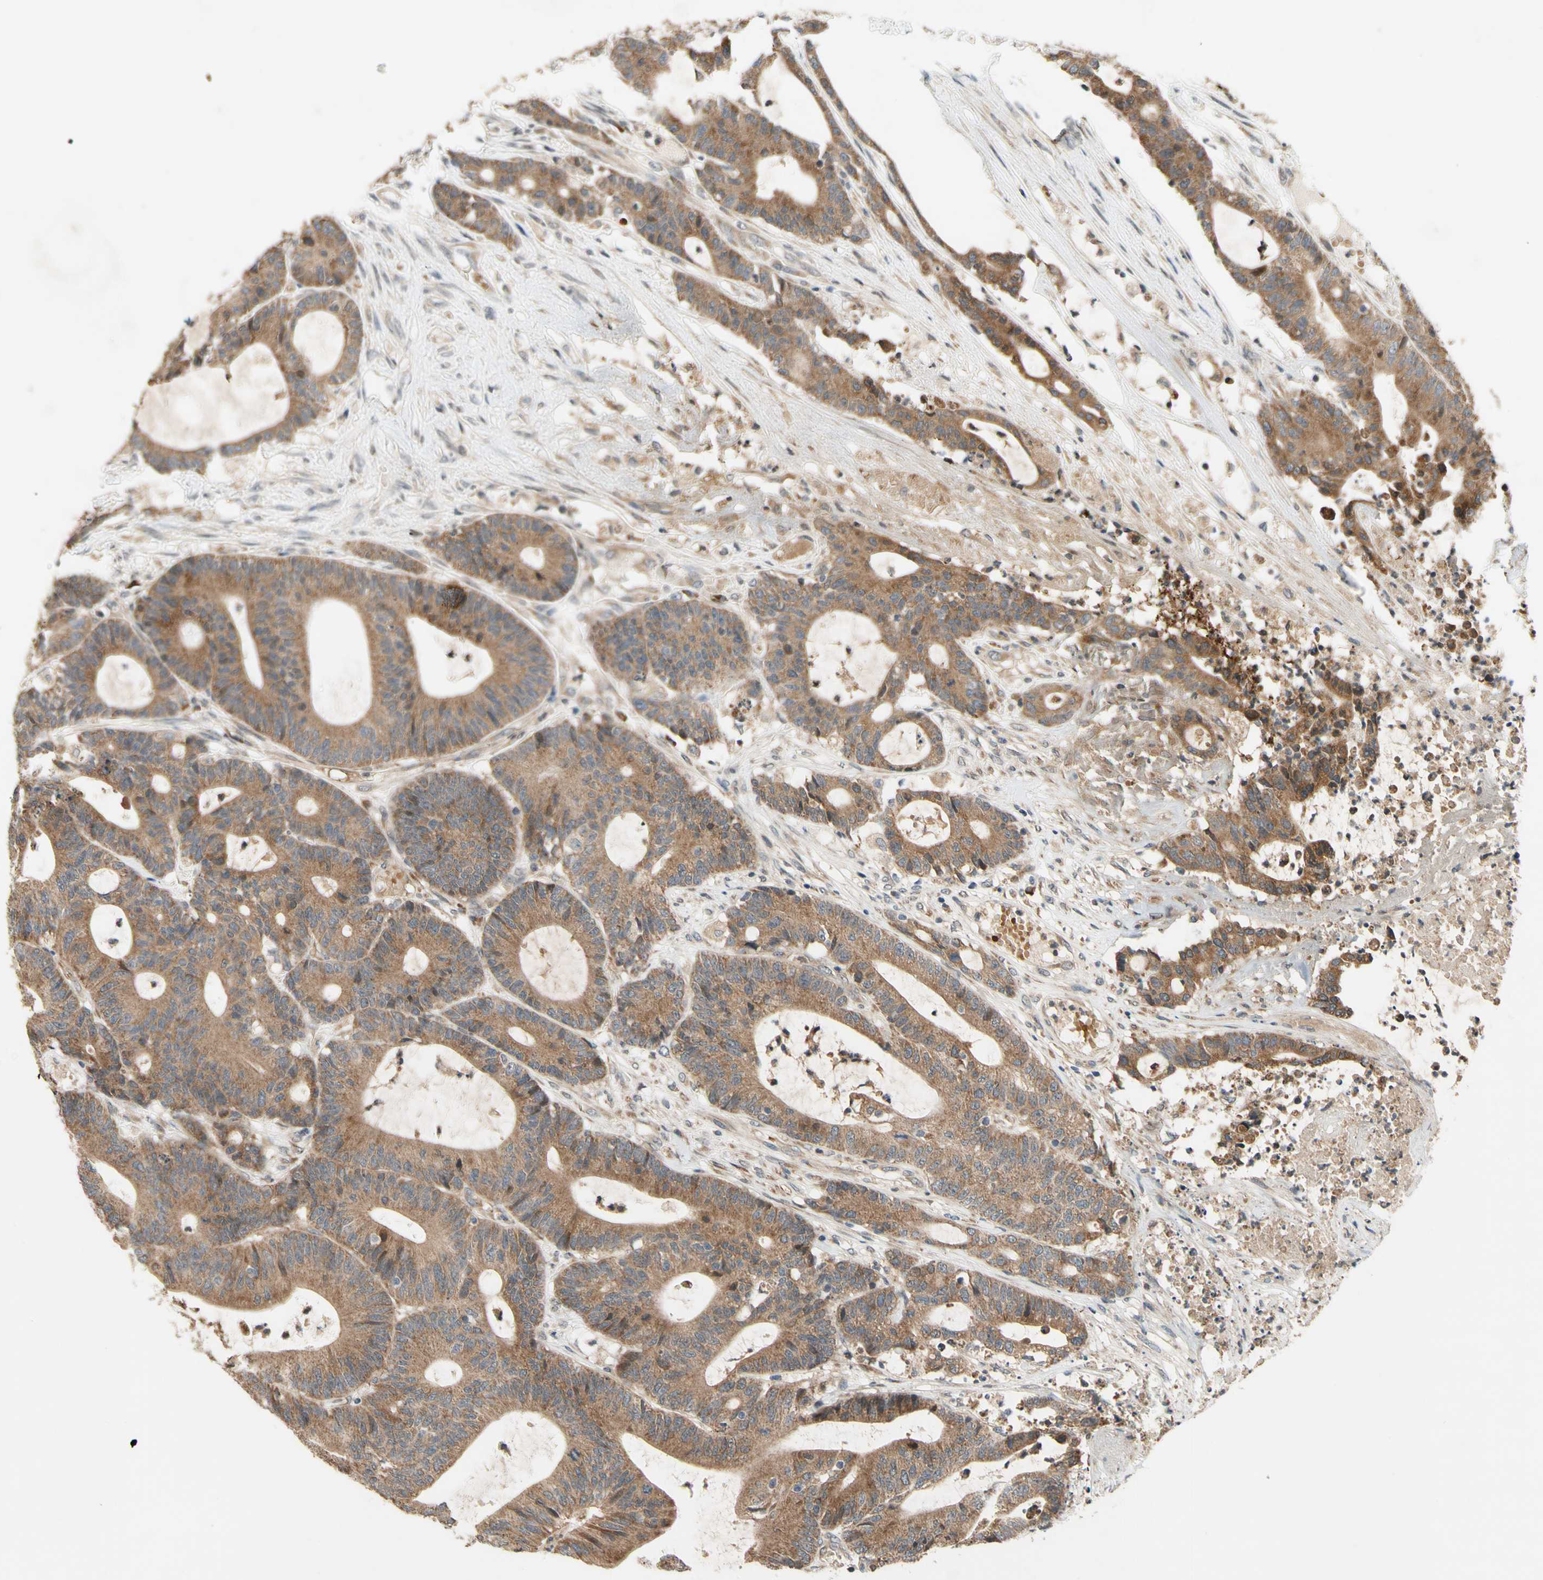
{"staining": {"intensity": "moderate", "quantity": ">75%", "location": "cytoplasmic/membranous"}, "tissue": "colorectal cancer", "cell_type": "Tumor cells", "image_type": "cancer", "snomed": [{"axis": "morphology", "description": "Adenocarcinoma, NOS"}, {"axis": "topography", "description": "Colon"}], "caption": "Colorectal cancer (adenocarcinoma) stained for a protein exhibits moderate cytoplasmic/membranous positivity in tumor cells.", "gene": "DDOST", "patient": {"sex": "female", "age": 84}}